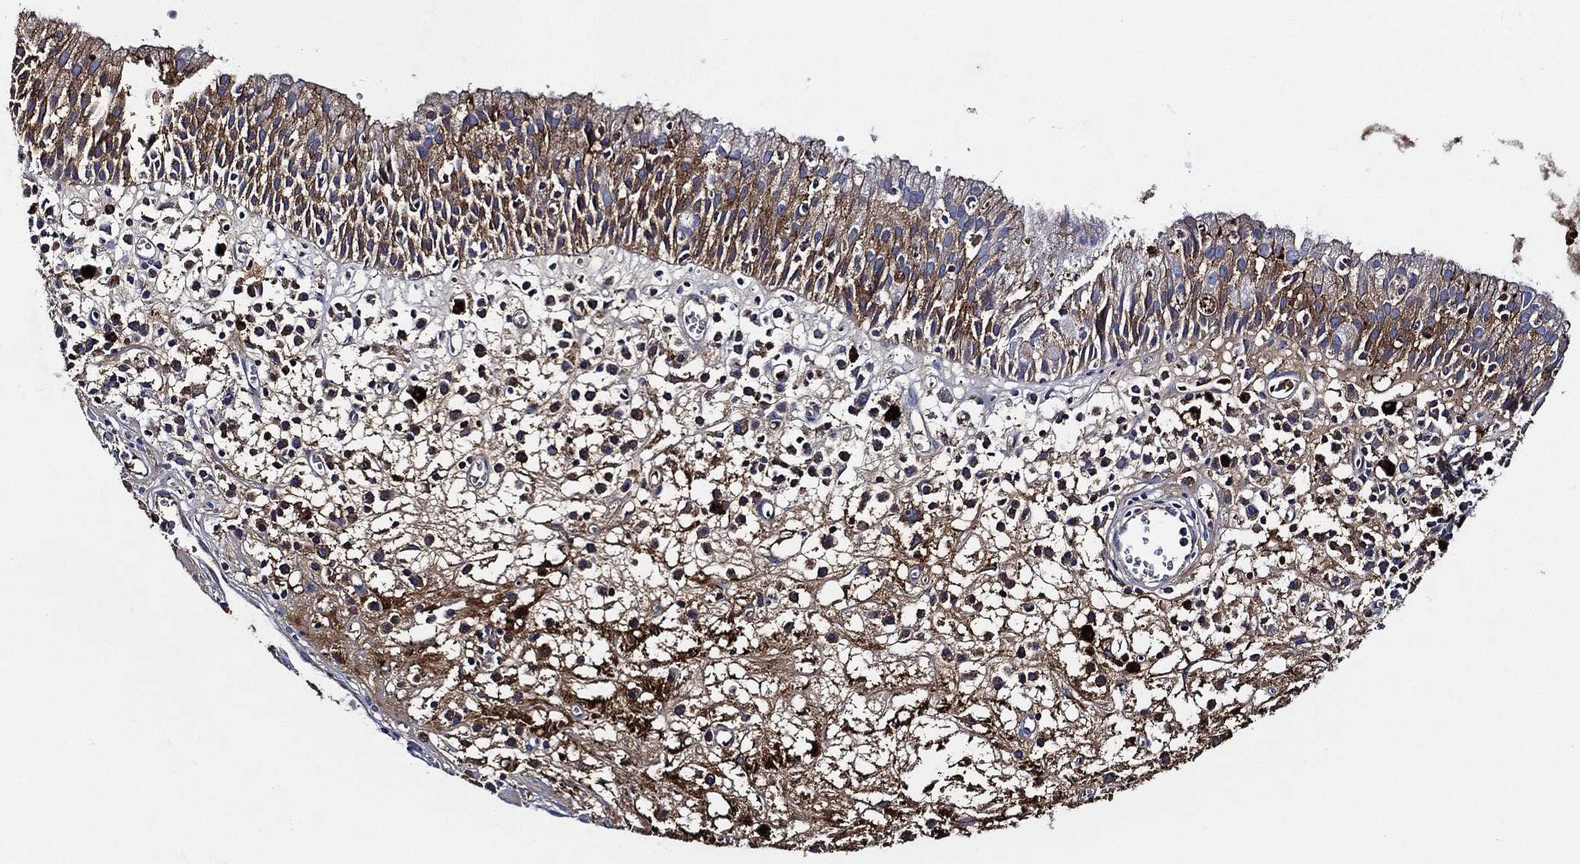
{"staining": {"intensity": "moderate", "quantity": "25%-75%", "location": "cytoplasmic/membranous"}, "tissue": "nasopharynx", "cell_type": "Respiratory epithelial cells", "image_type": "normal", "snomed": [{"axis": "morphology", "description": "Normal tissue, NOS"}, {"axis": "topography", "description": "Nasopharynx"}], "caption": "Approximately 25%-75% of respiratory epithelial cells in benign nasopharynx display moderate cytoplasmic/membranous protein staining as visualized by brown immunohistochemical staining.", "gene": "TMPRSS11D", "patient": {"sex": "female", "age": 77}}